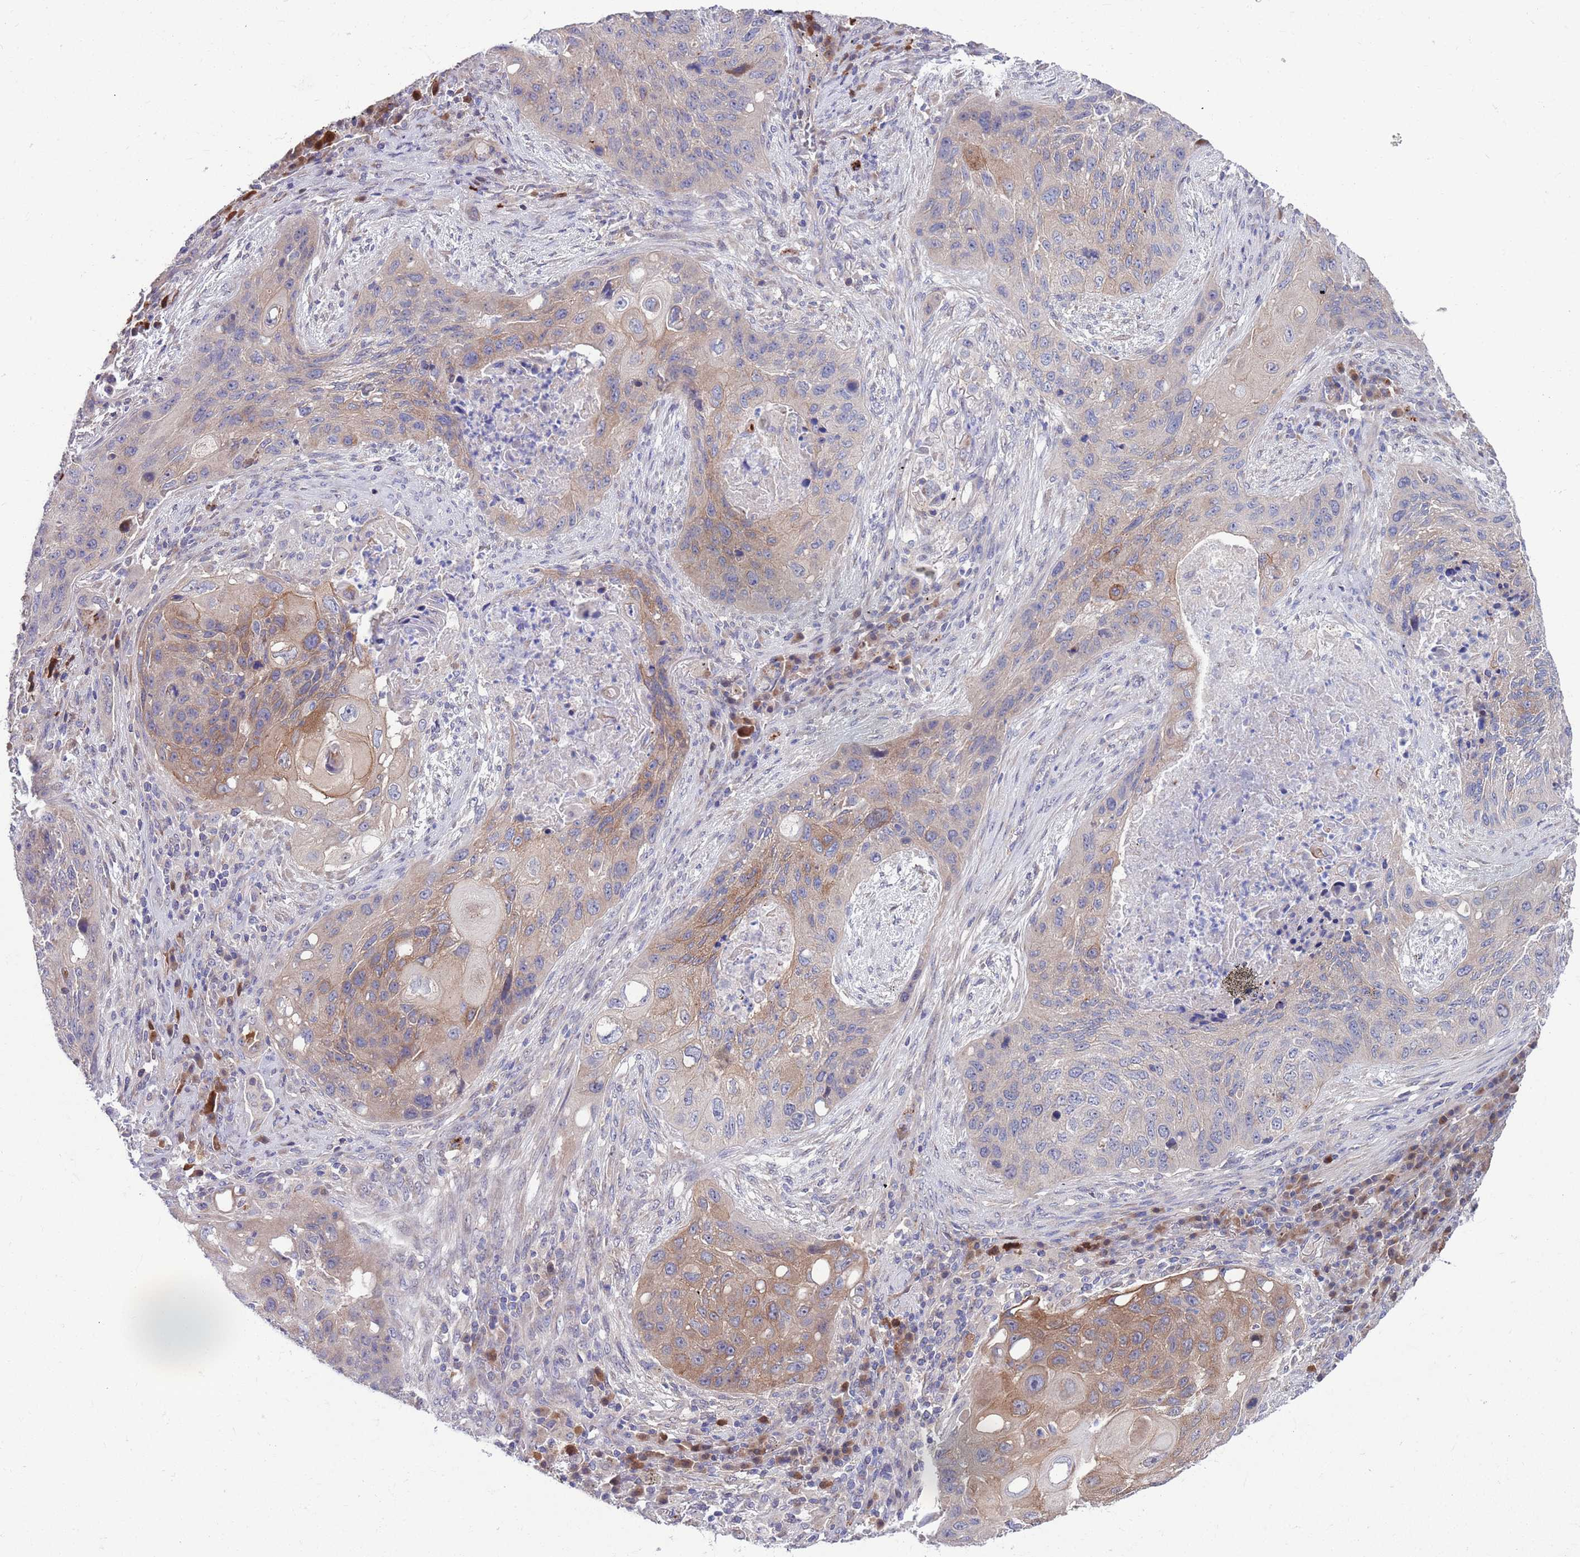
{"staining": {"intensity": "moderate", "quantity": "25%-75%", "location": "cytoplasmic/membranous"}, "tissue": "lung cancer", "cell_type": "Tumor cells", "image_type": "cancer", "snomed": [{"axis": "morphology", "description": "Squamous cell carcinoma, NOS"}, {"axis": "topography", "description": "Lung"}], "caption": "Lung squamous cell carcinoma stained for a protein (brown) reveals moderate cytoplasmic/membranous positive expression in about 25%-75% of tumor cells.", "gene": "KLHL29", "patient": {"sex": "female", "age": 63}}